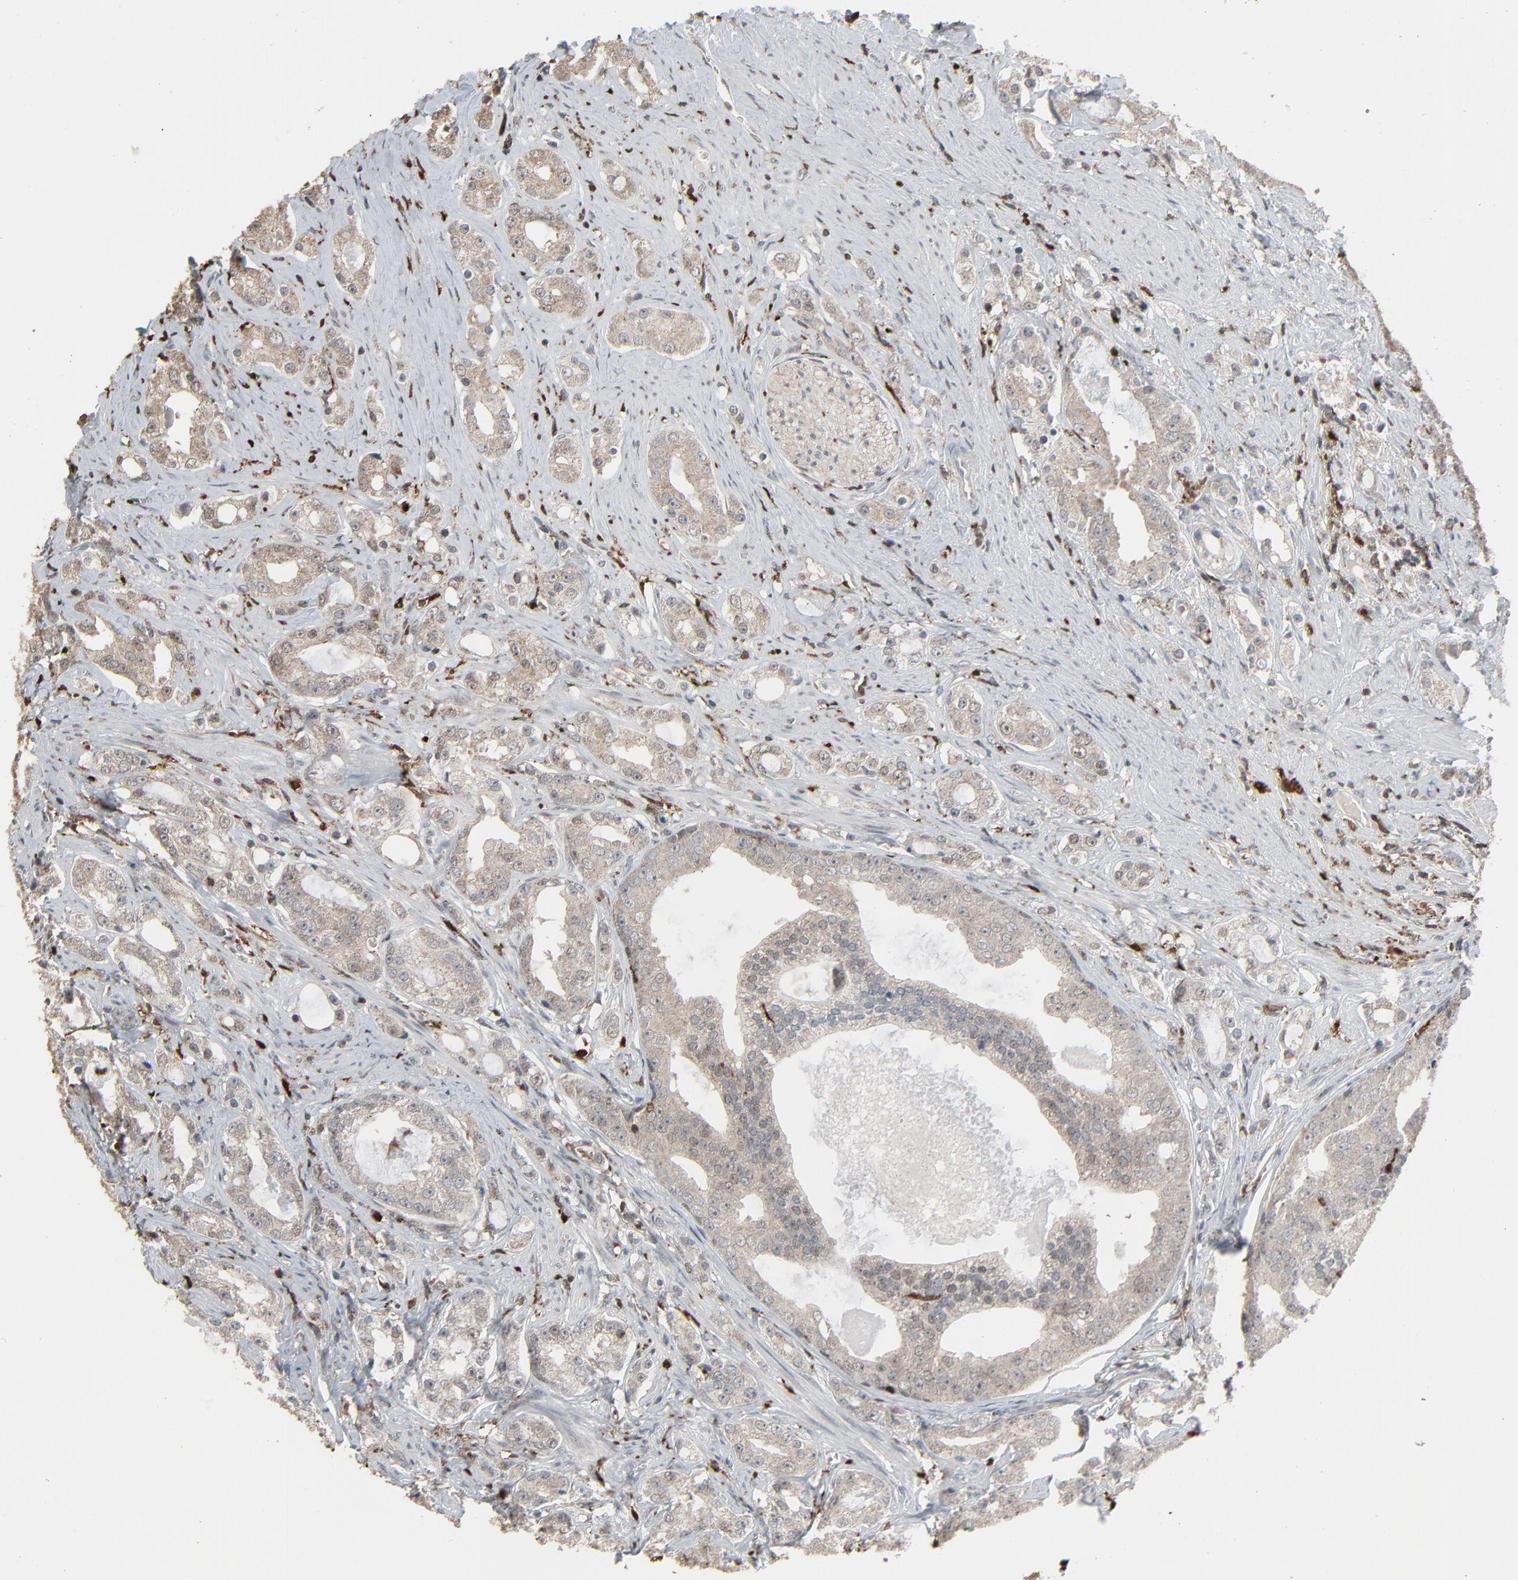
{"staining": {"intensity": "weak", "quantity": ">75%", "location": "cytoplasmic/membranous"}, "tissue": "prostate cancer", "cell_type": "Tumor cells", "image_type": "cancer", "snomed": [{"axis": "morphology", "description": "Adenocarcinoma, High grade"}, {"axis": "topography", "description": "Prostate"}], "caption": "The immunohistochemical stain labels weak cytoplasmic/membranous positivity in tumor cells of prostate cancer tissue. (Stains: DAB in brown, nuclei in blue, Microscopy: brightfield microscopy at high magnification).", "gene": "DOCK8", "patient": {"sex": "male", "age": 68}}